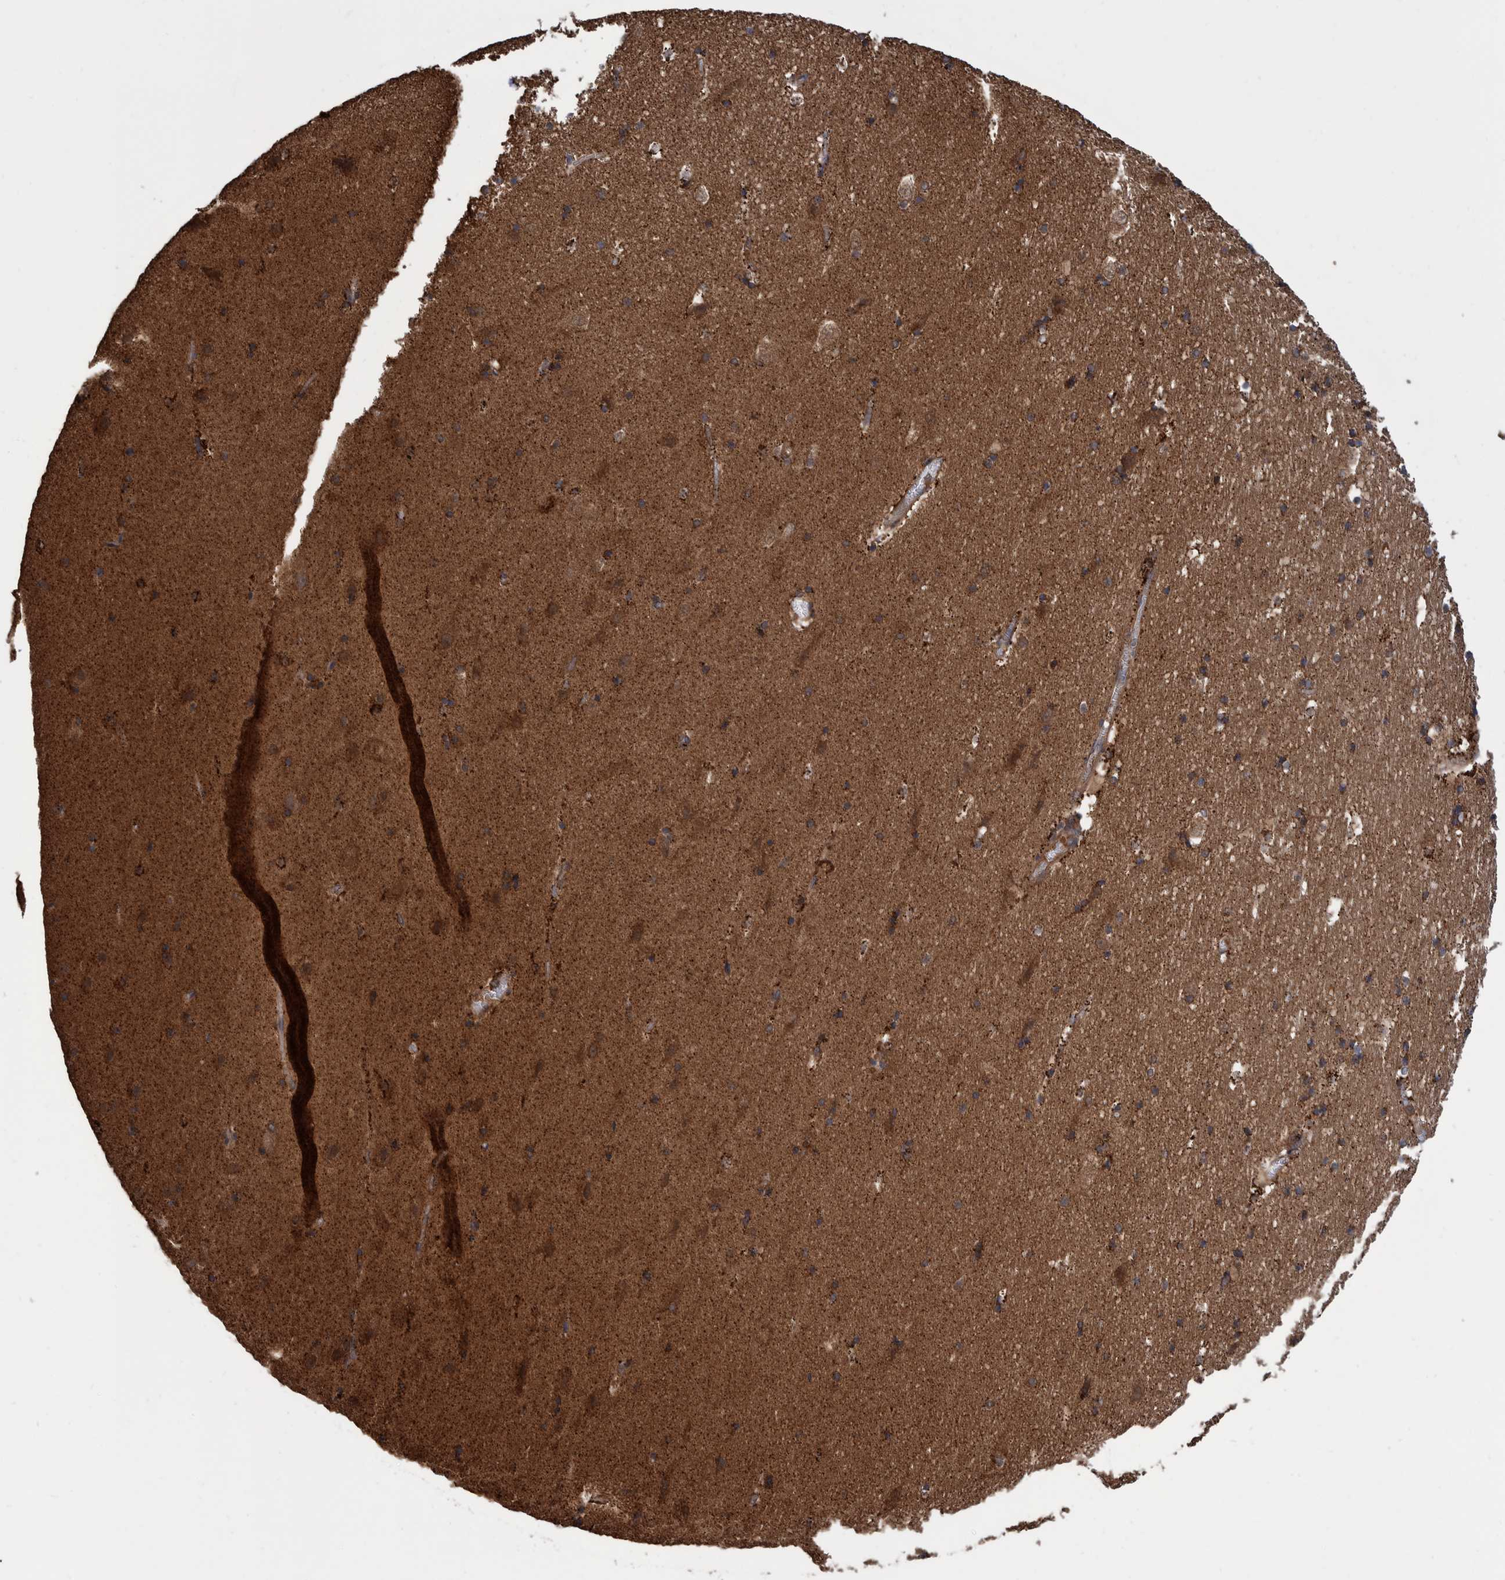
{"staining": {"intensity": "moderate", "quantity": ">75%", "location": "cytoplasmic/membranous"}, "tissue": "hippocampus", "cell_type": "Glial cells", "image_type": "normal", "snomed": [{"axis": "morphology", "description": "Normal tissue, NOS"}, {"axis": "topography", "description": "Hippocampus"}], "caption": "A high-resolution histopathology image shows IHC staining of unremarkable hippocampus, which shows moderate cytoplasmic/membranous positivity in about >75% of glial cells. The staining was performed using DAB, with brown indicating positive protein expression. Nuclei are stained blue with hematoxylin.", "gene": "VBP1", "patient": {"sex": "male", "age": 45}}